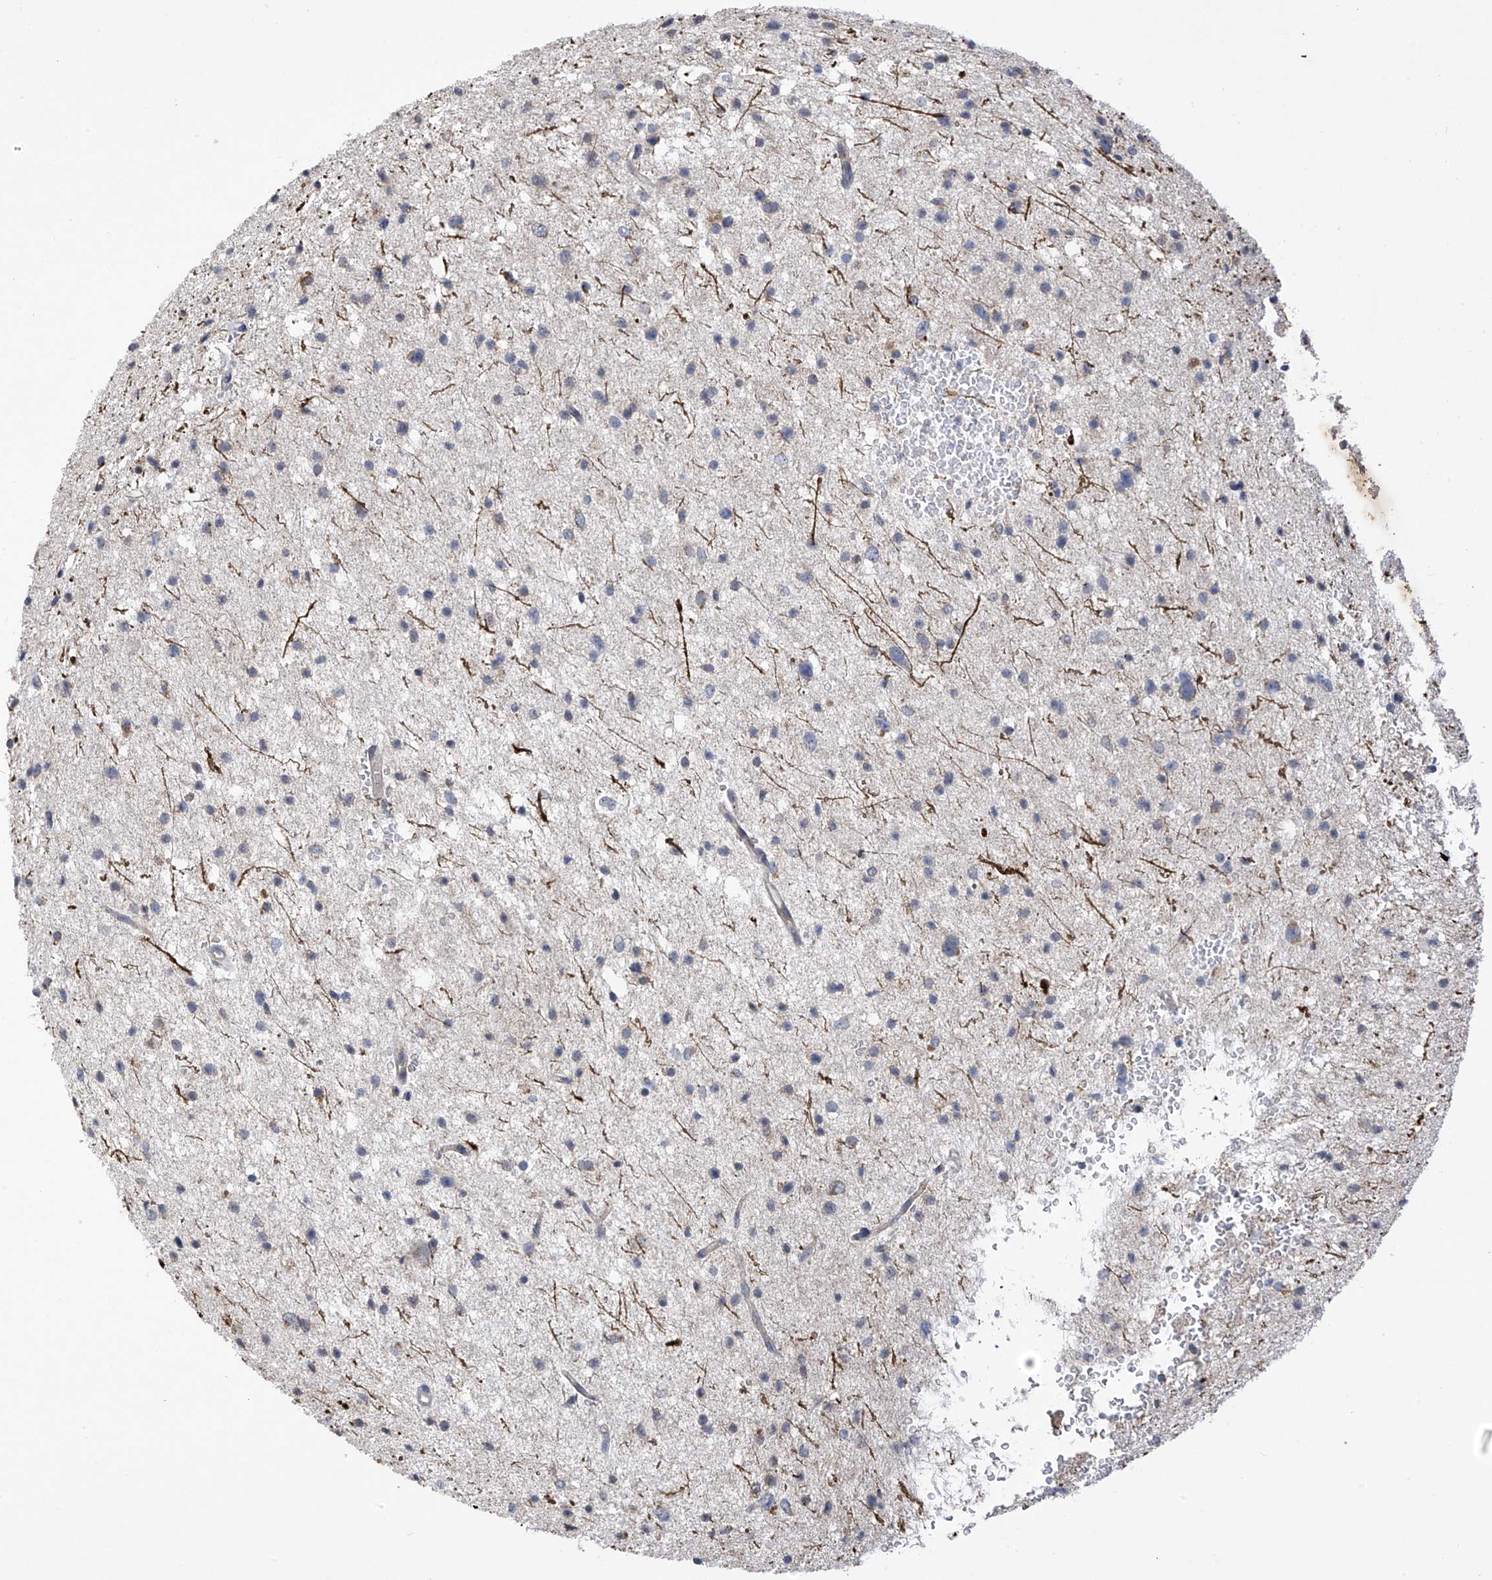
{"staining": {"intensity": "negative", "quantity": "none", "location": "none"}, "tissue": "glioma", "cell_type": "Tumor cells", "image_type": "cancer", "snomed": [{"axis": "morphology", "description": "Glioma, malignant, Low grade"}, {"axis": "topography", "description": "Brain"}], "caption": "Glioma was stained to show a protein in brown. There is no significant staining in tumor cells. (DAB (3,3'-diaminobenzidine) IHC, high magnification).", "gene": "SLCO4A1", "patient": {"sex": "female", "age": 37}}